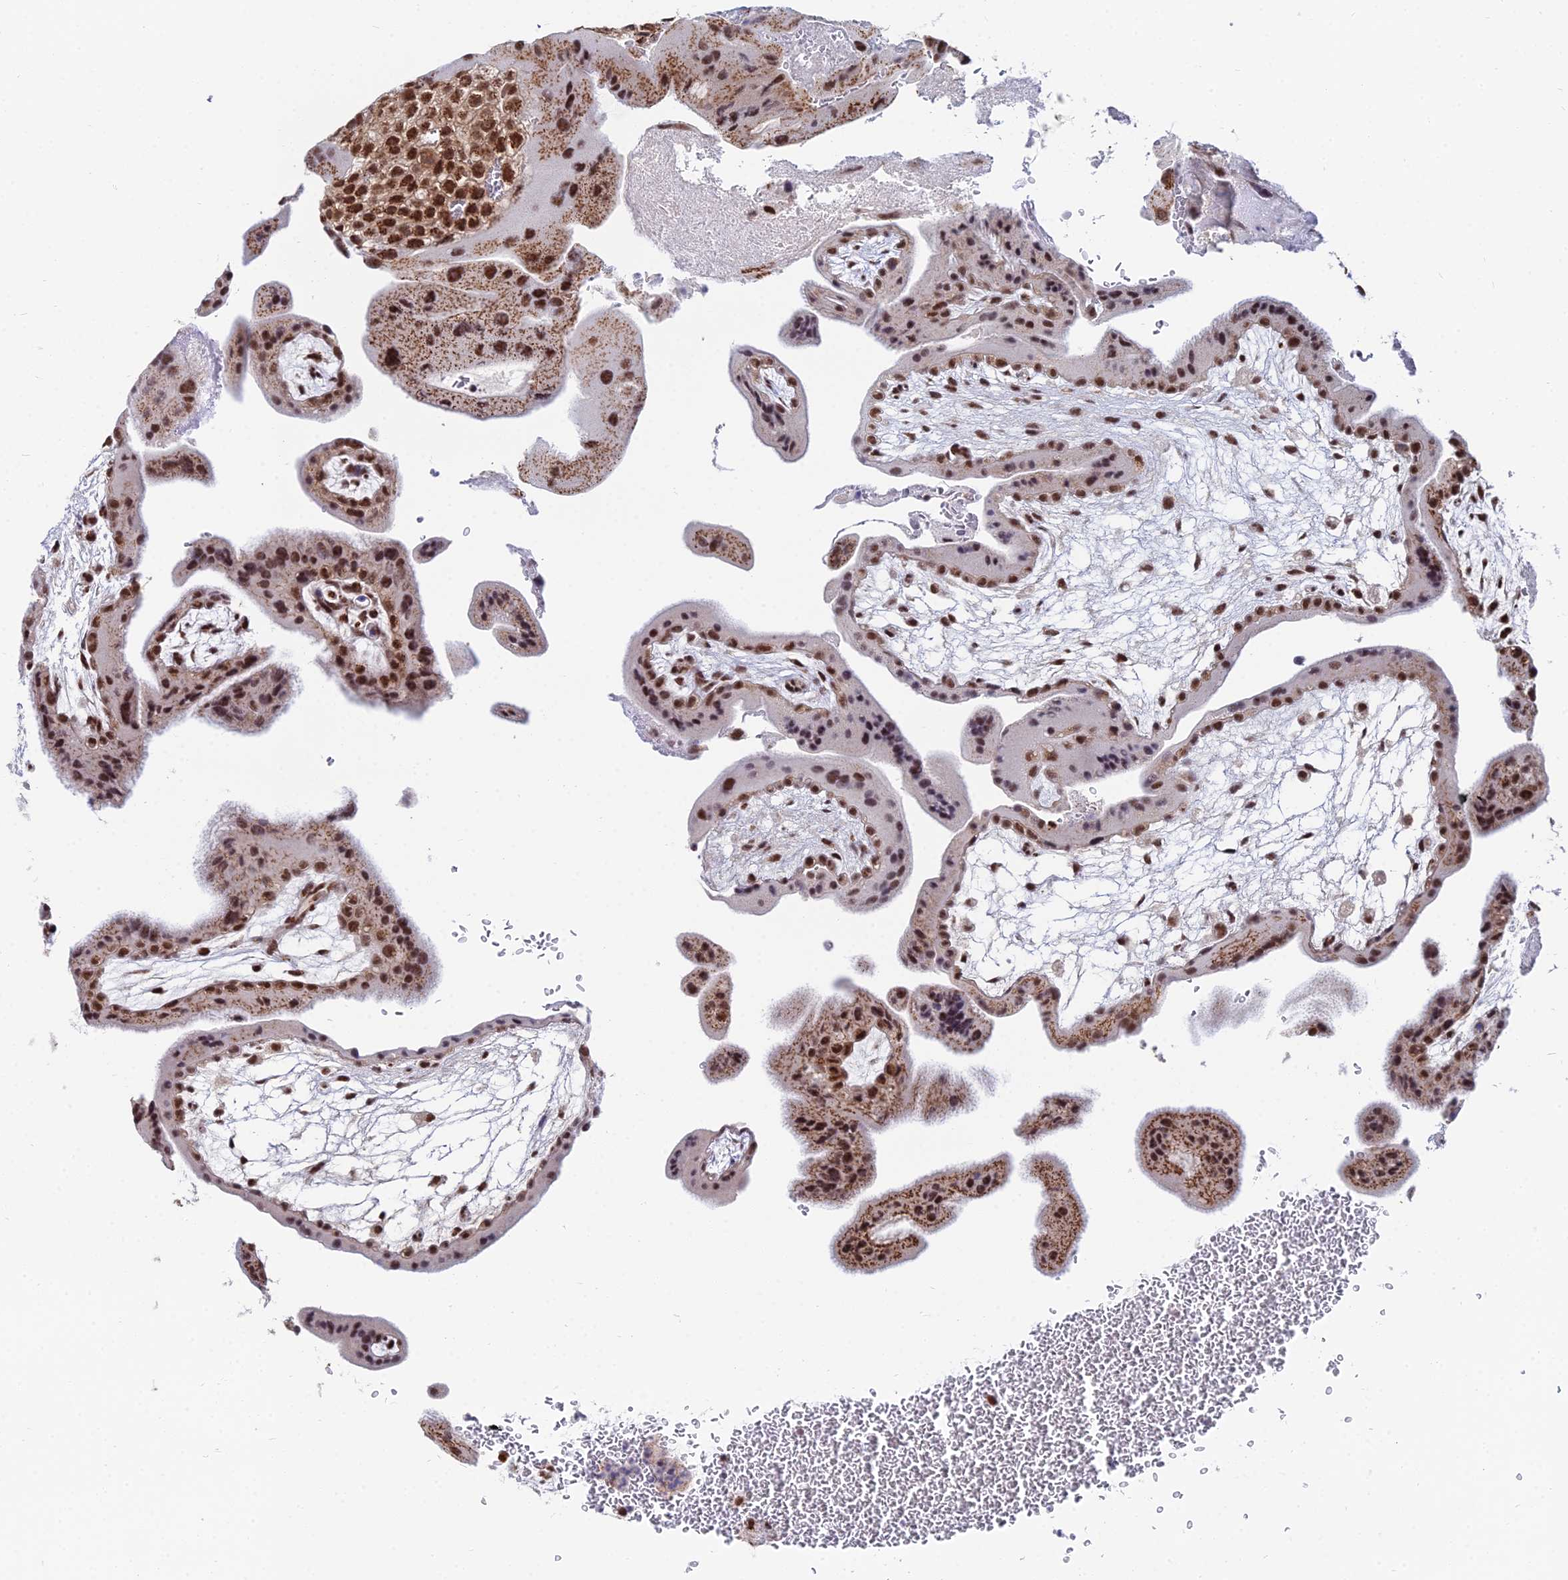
{"staining": {"intensity": "strong", "quantity": ">75%", "location": "nuclear"}, "tissue": "placenta", "cell_type": "Decidual cells", "image_type": "normal", "snomed": [{"axis": "morphology", "description": "Normal tissue, NOS"}, {"axis": "topography", "description": "Placenta"}], "caption": "This is a photomicrograph of IHC staining of unremarkable placenta, which shows strong expression in the nuclear of decidual cells.", "gene": "THOC3", "patient": {"sex": "female", "age": 35}}